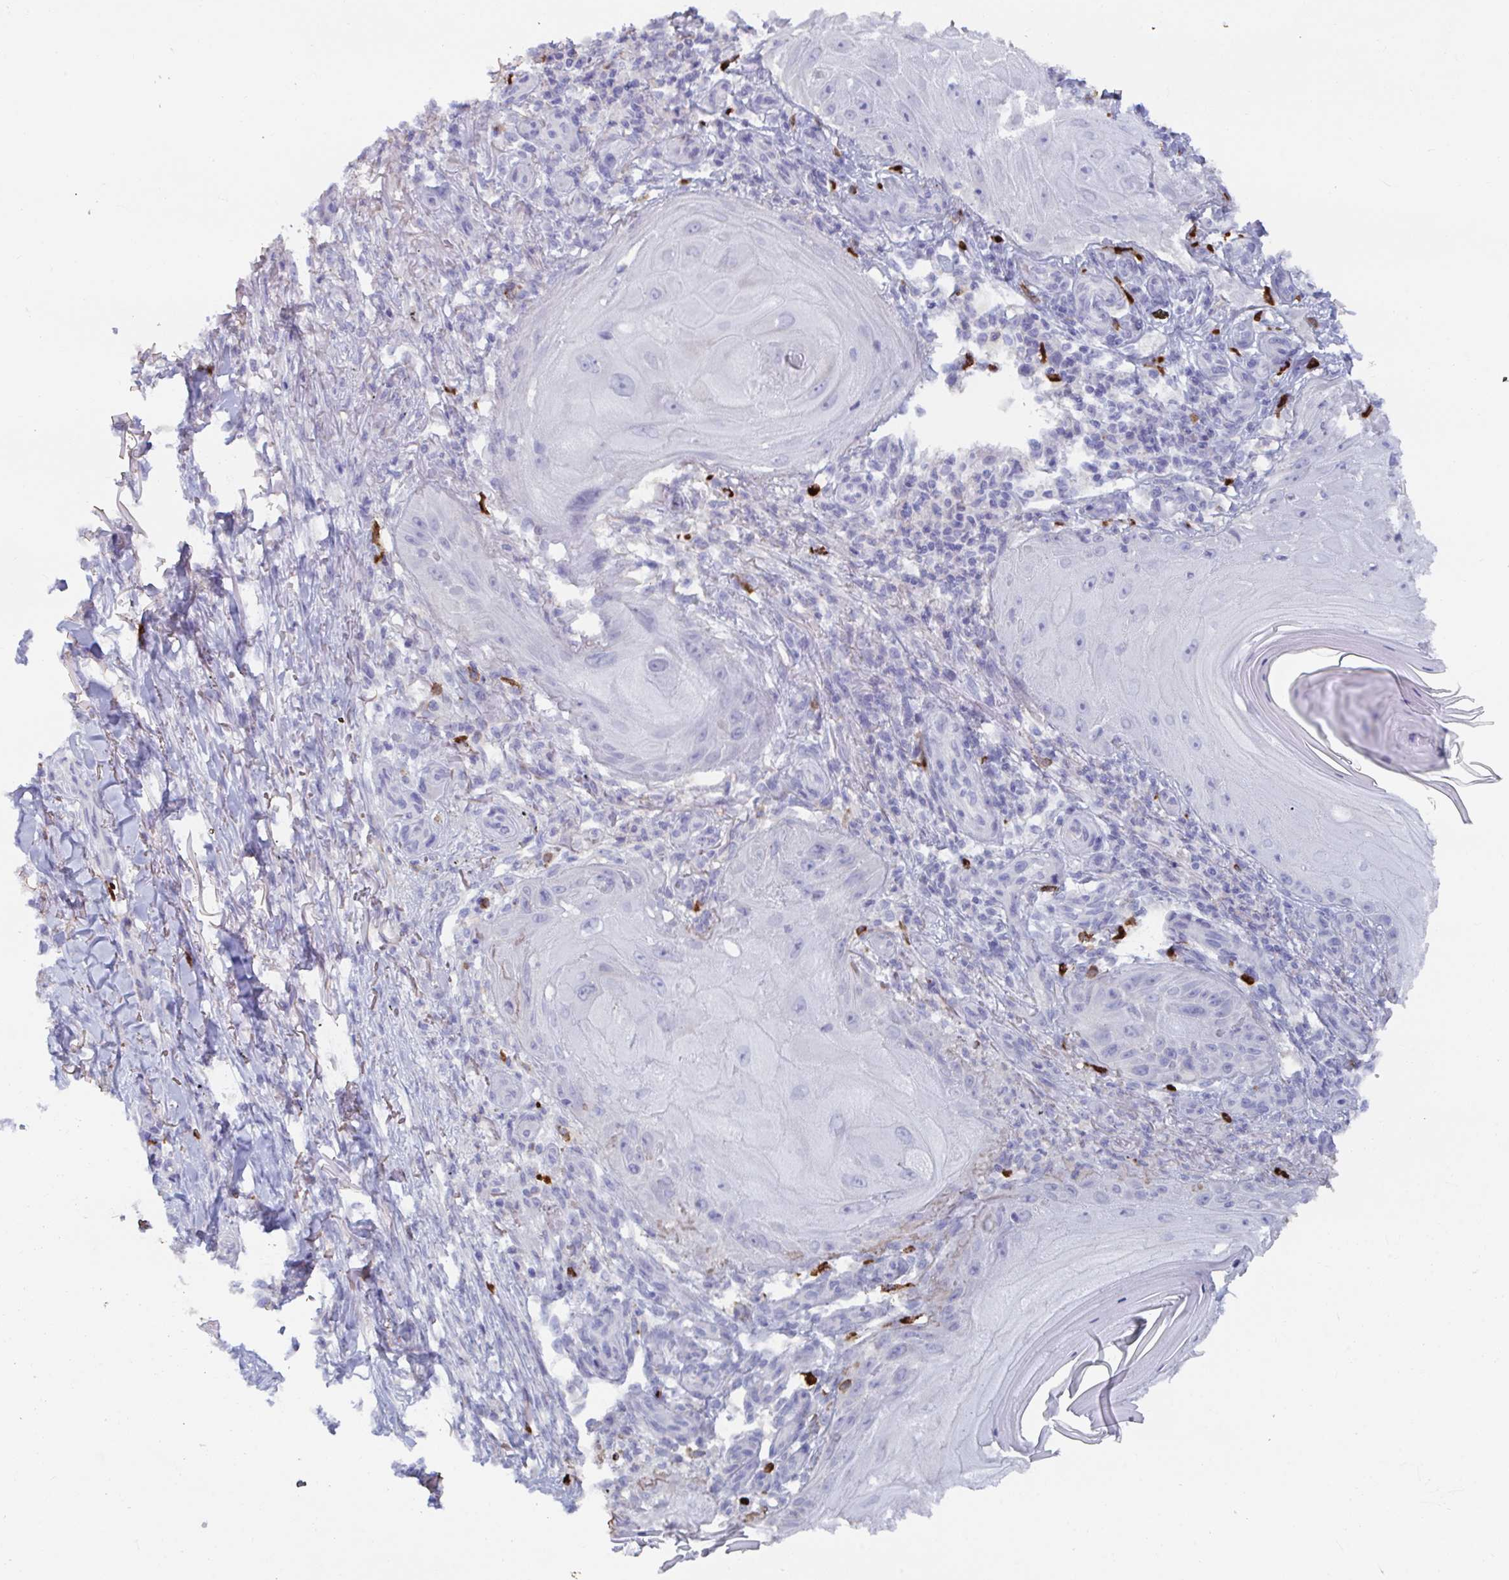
{"staining": {"intensity": "negative", "quantity": "none", "location": "none"}, "tissue": "skin cancer", "cell_type": "Tumor cells", "image_type": "cancer", "snomed": [{"axis": "morphology", "description": "Squamous cell carcinoma, NOS"}, {"axis": "topography", "description": "Skin"}], "caption": "Tumor cells are negative for protein expression in human skin cancer (squamous cell carcinoma).", "gene": "KCNK5", "patient": {"sex": "female", "age": 77}}